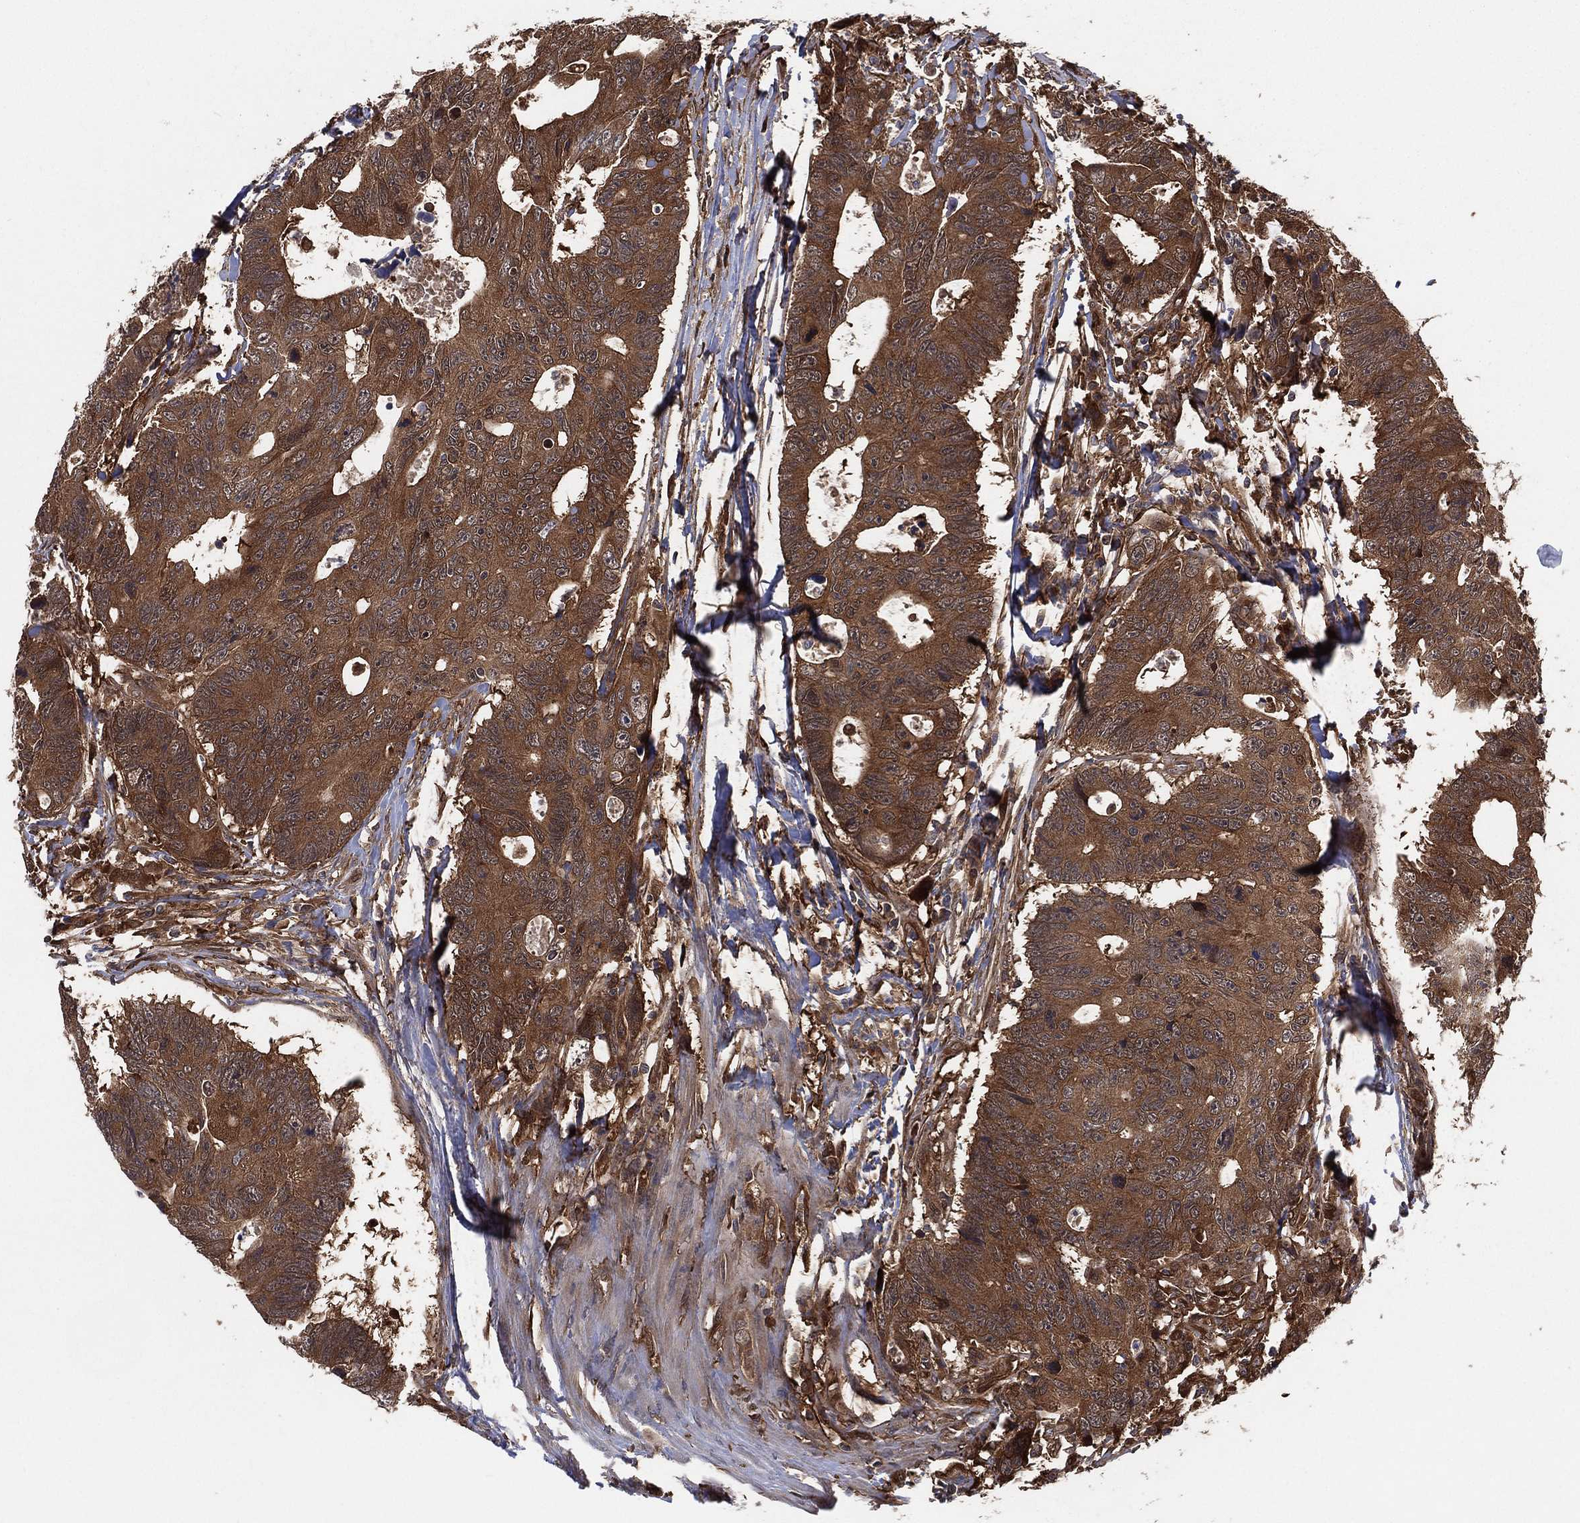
{"staining": {"intensity": "strong", "quantity": ">75%", "location": "cytoplasmic/membranous"}, "tissue": "colorectal cancer", "cell_type": "Tumor cells", "image_type": "cancer", "snomed": [{"axis": "morphology", "description": "Adenocarcinoma, NOS"}, {"axis": "topography", "description": "Colon"}], "caption": "DAB (3,3'-diaminobenzidine) immunohistochemical staining of adenocarcinoma (colorectal) displays strong cytoplasmic/membranous protein staining in approximately >75% of tumor cells.", "gene": "PSMG4", "patient": {"sex": "female", "age": 77}}